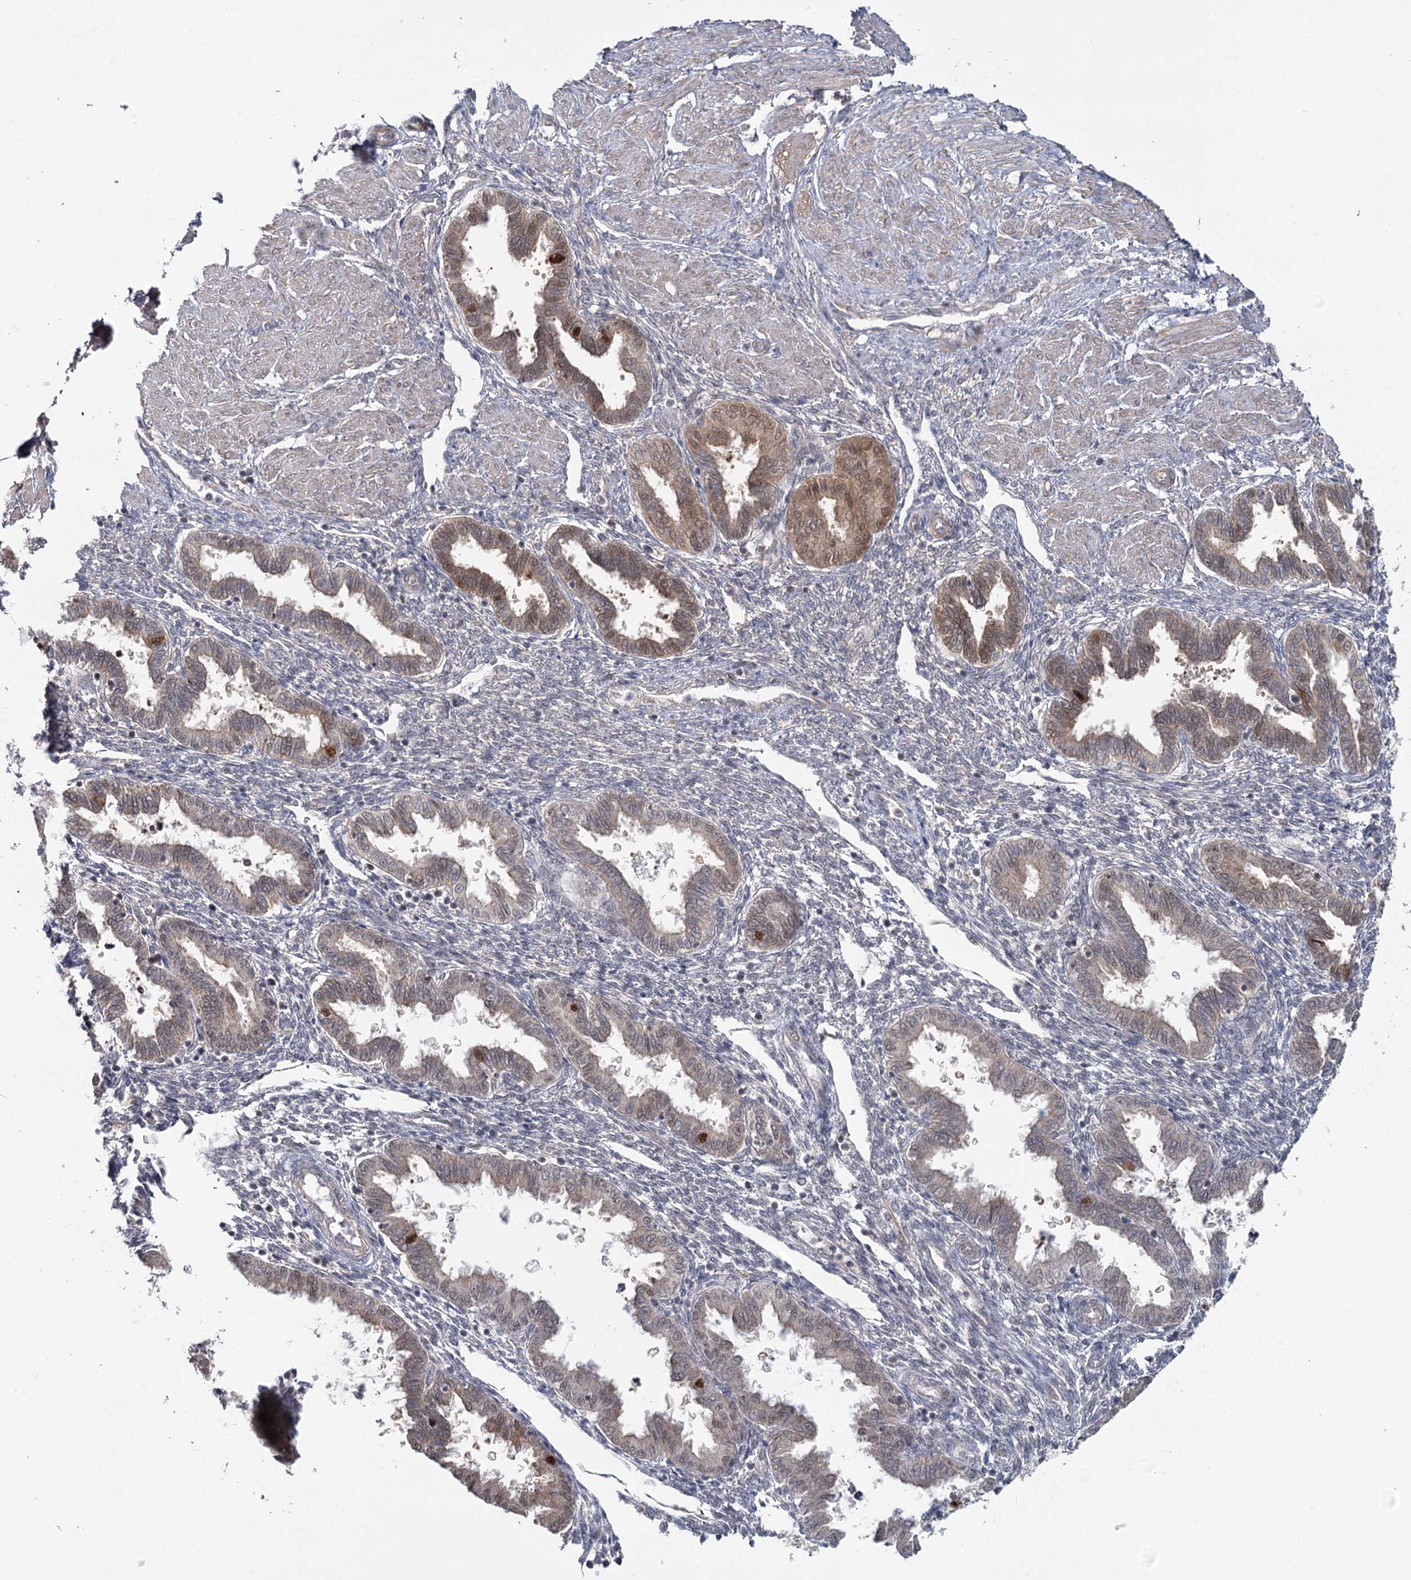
{"staining": {"intensity": "negative", "quantity": "none", "location": "none"}, "tissue": "endometrium", "cell_type": "Cells in endometrial stroma", "image_type": "normal", "snomed": [{"axis": "morphology", "description": "Normal tissue, NOS"}, {"axis": "topography", "description": "Endometrium"}], "caption": "Cells in endometrial stroma show no significant staining in benign endometrium. (DAB immunohistochemistry visualized using brightfield microscopy, high magnification).", "gene": "TBC1D9B", "patient": {"sex": "female", "age": 33}}